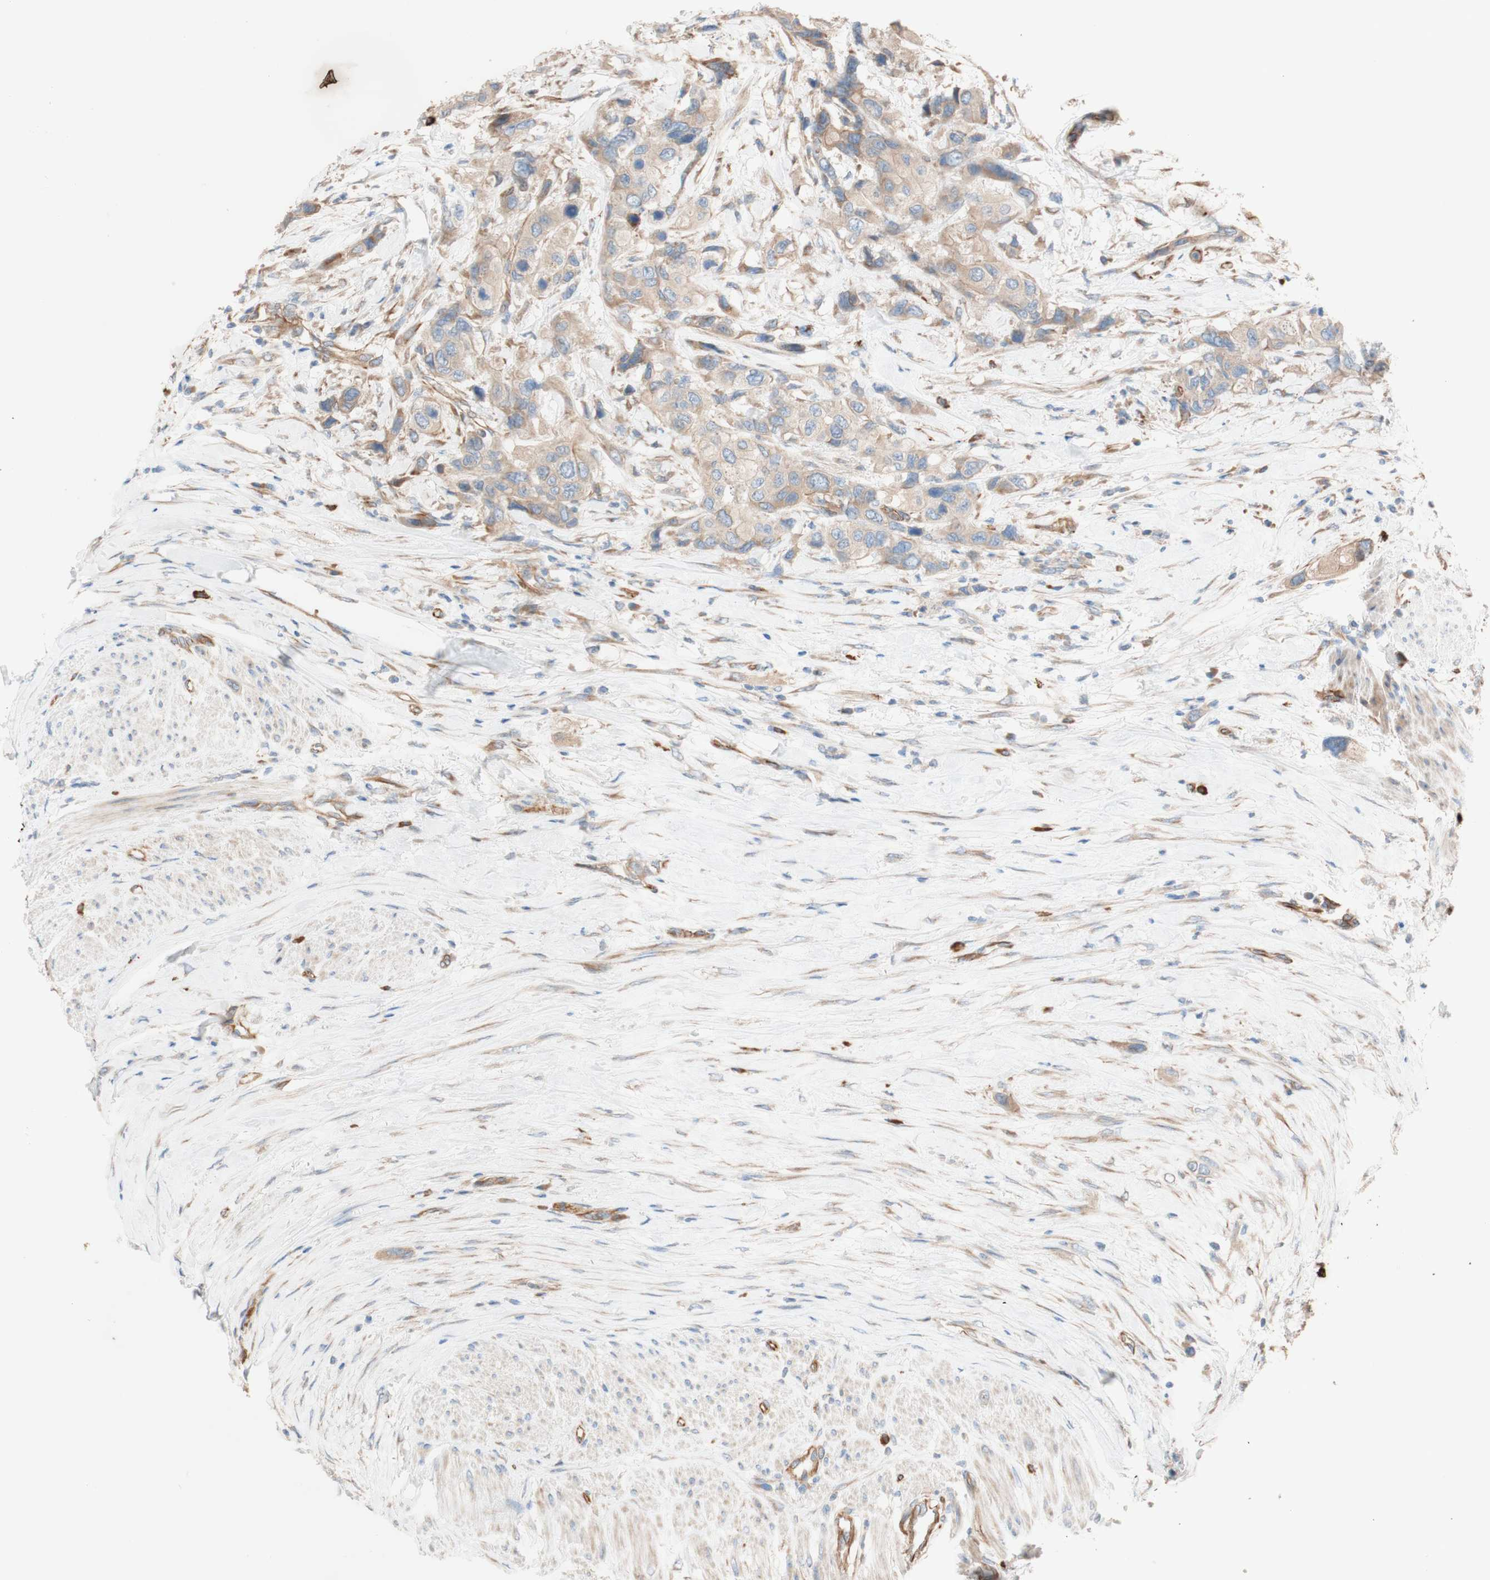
{"staining": {"intensity": "weak", "quantity": ">75%", "location": "cytoplasmic/membranous"}, "tissue": "urothelial cancer", "cell_type": "Tumor cells", "image_type": "cancer", "snomed": [{"axis": "morphology", "description": "Urothelial carcinoma, High grade"}, {"axis": "topography", "description": "Urinary bladder"}], "caption": "About >75% of tumor cells in human urothelial cancer display weak cytoplasmic/membranous protein expression as visualized by brown immunohistochemical staining.", "gene": "C1orf43", "patient": {"sex": "female", "age": 56}}